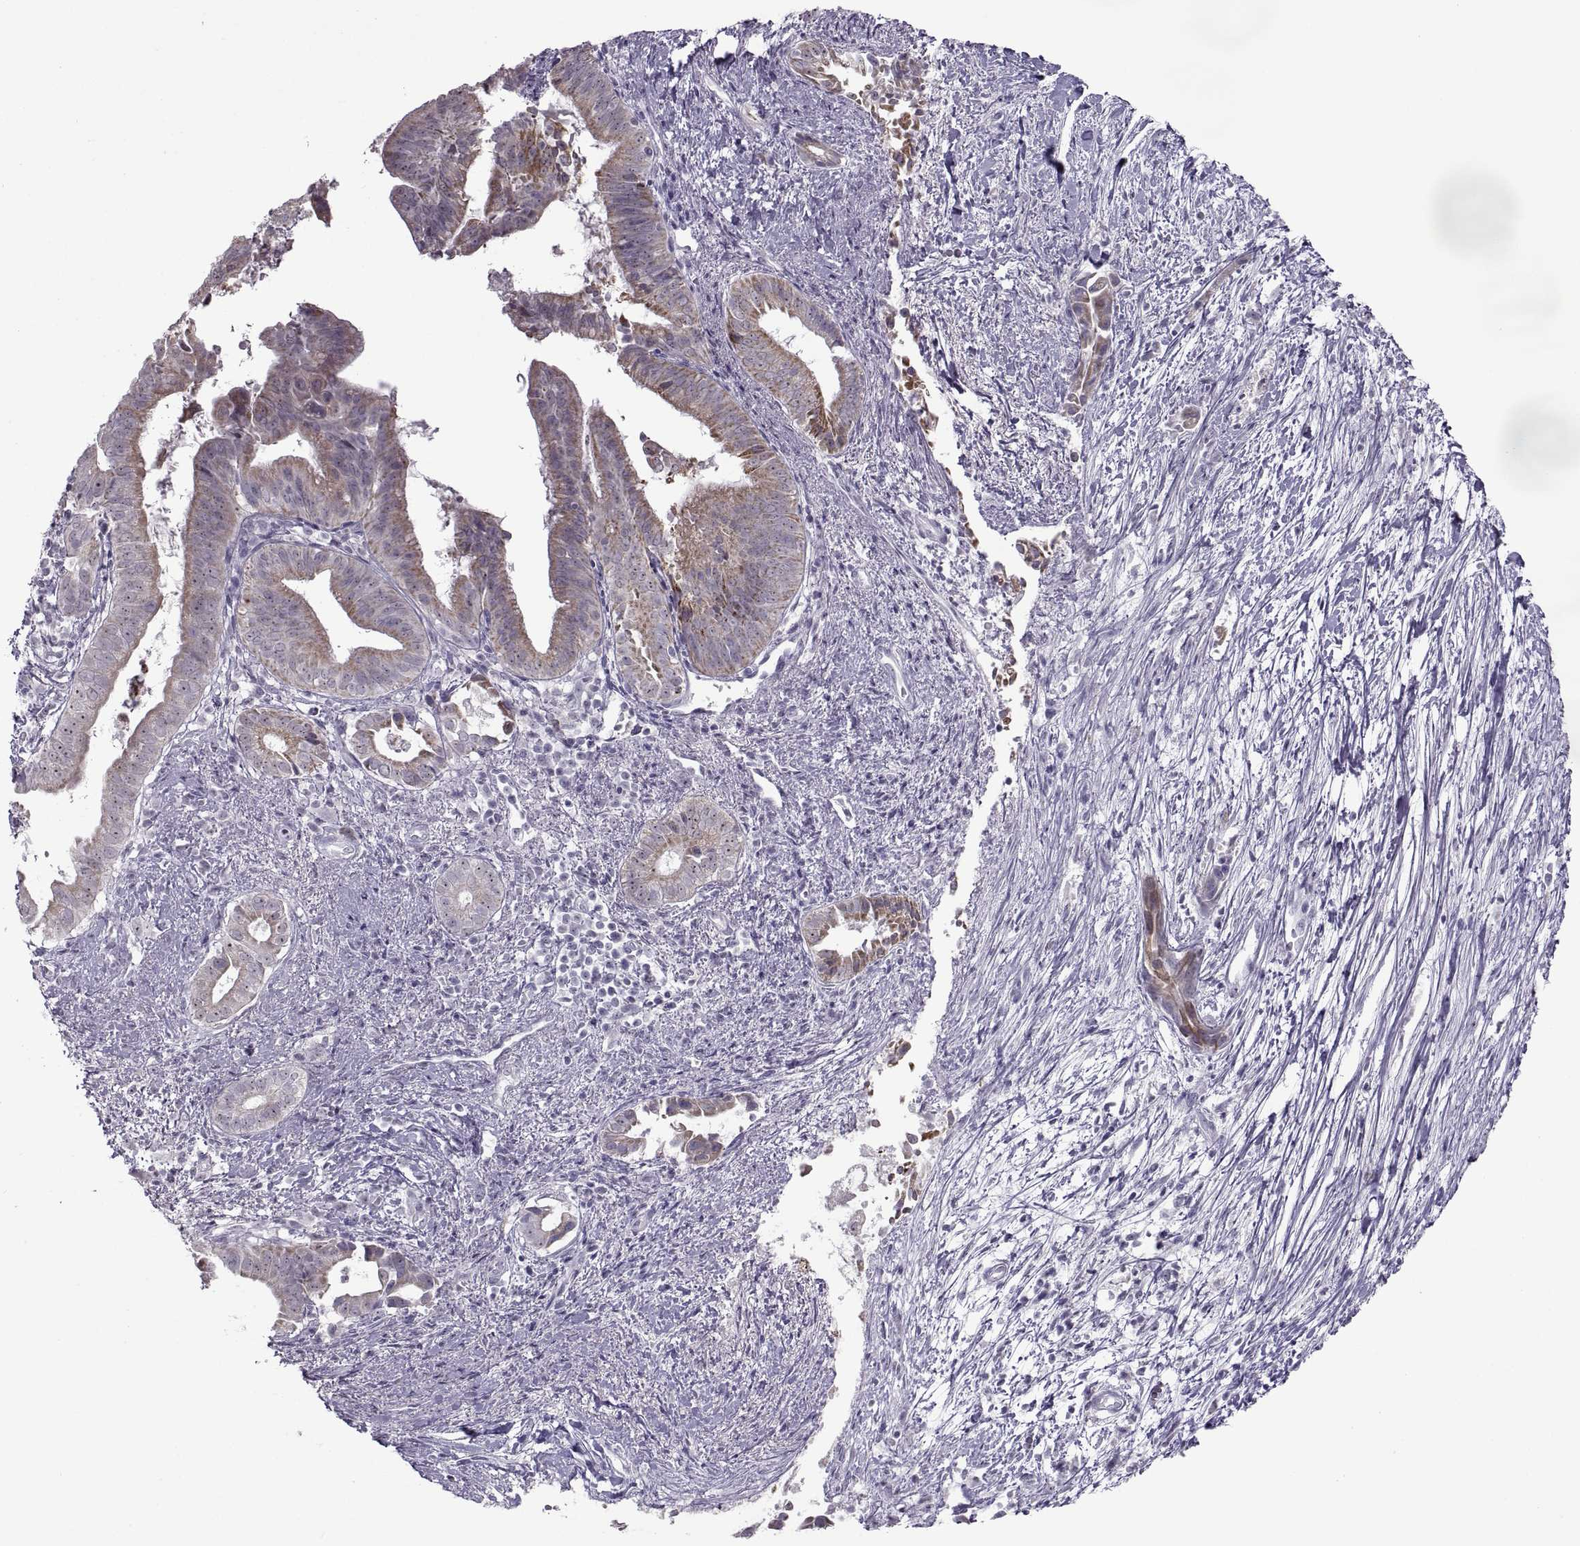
{"staining": {"intensity": "moderate", "quantity": "<25%", "location": "cytoplasmic/membranous"}, "tissue": "pancreatic cancer", "cell_type": "Tumor cells", "image_type": "cancer", "snomed": [{"axis": "morphology", "description": "Adenocarcinoma, NOS"}, {"axis": "topography", "description": "Pancreas"}], "caption": "Immunohistochemistry micrograph of human adenocarcinoma (pancreatic) stained for a protein (brown), which exhibits low levels of moderate cytoplasmic/membranous expression in about <25% of tumor cells.", "gene": "ASIC2", "patient": {"sex": "male", "age": 61}}